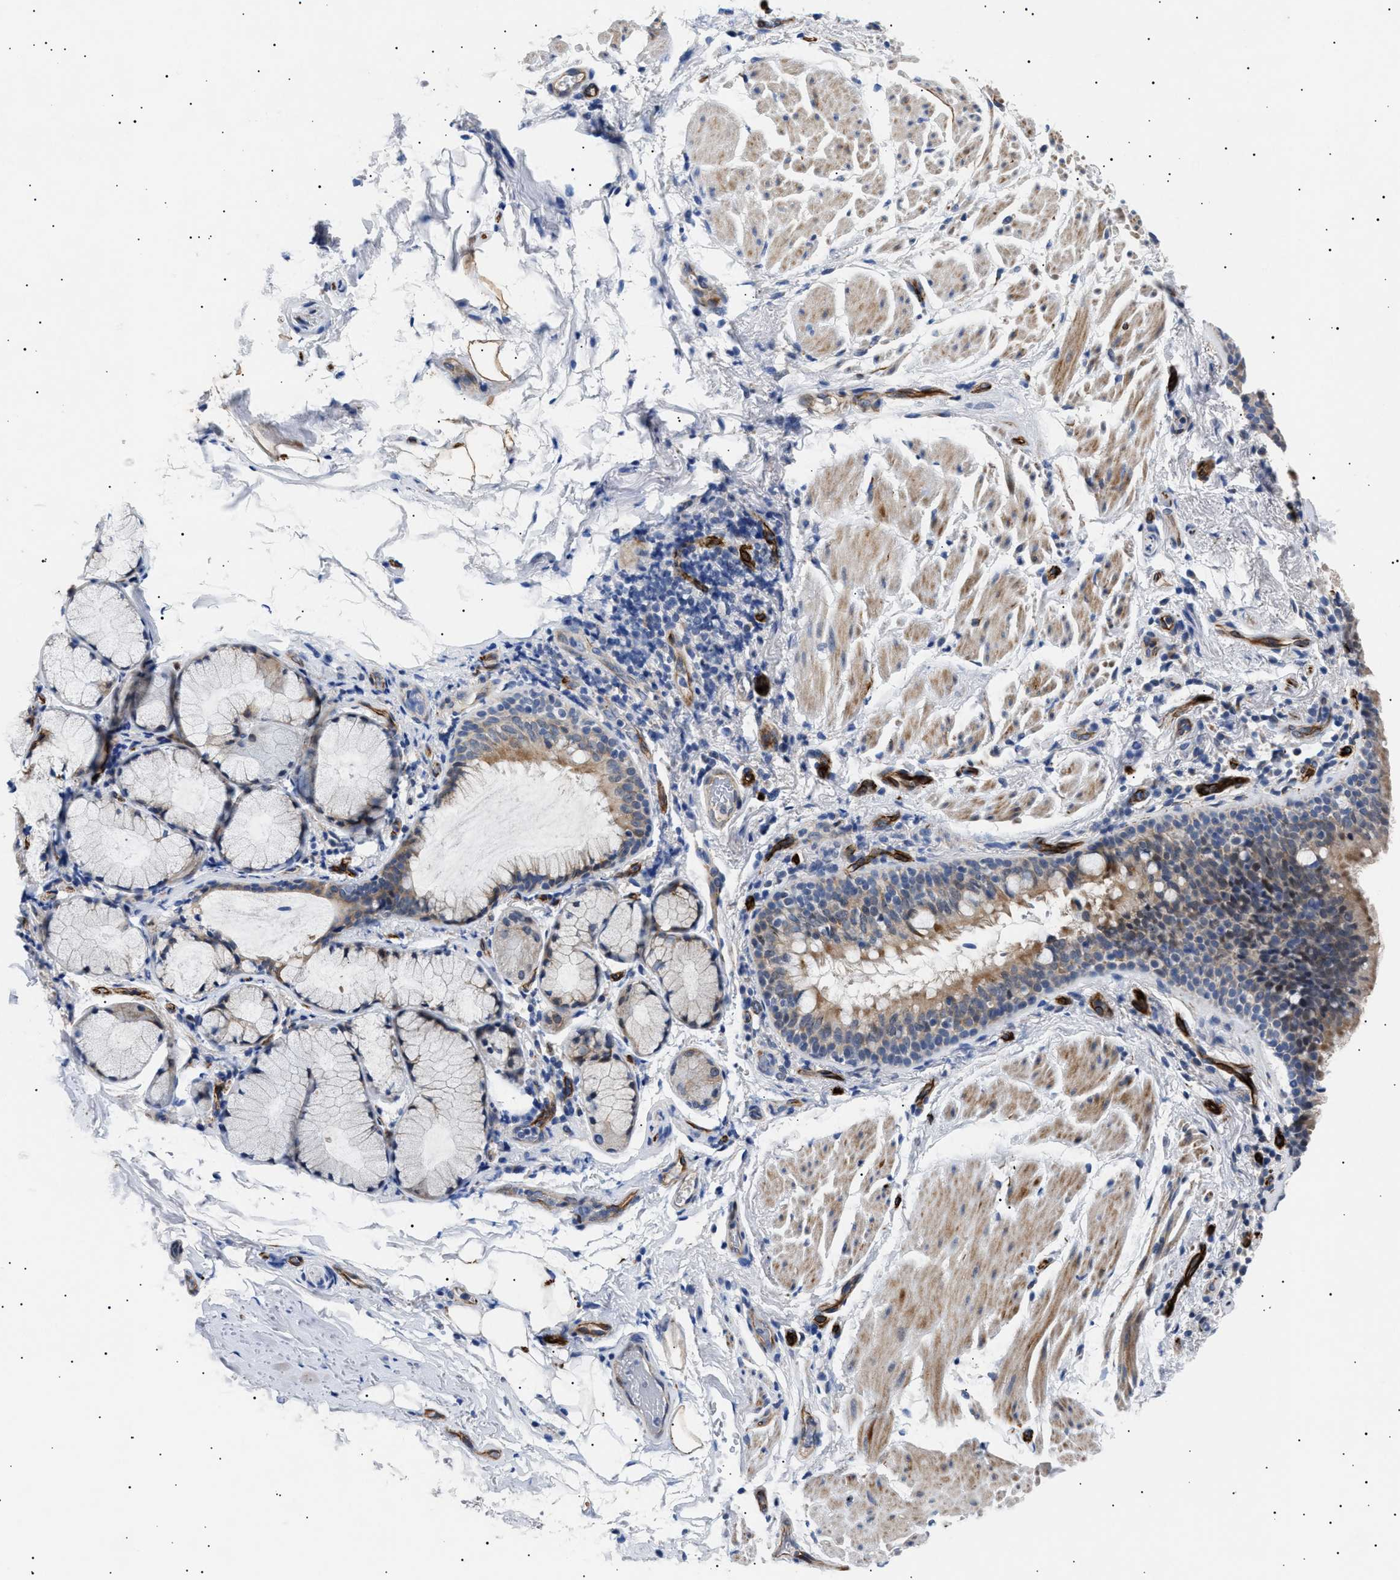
{"staining": {"intensity": "moderate", "quantity": ">75%", "location": "cytoplasmic/membranous"}, "tissue": "bronchus", "cell_type": "Respiratory epithelial cells", "image_type": "normal", "snomed": [{"axis": "morphology", "description": "Normal tissue, NOS"}, {"axis": "morphology", "description": "Inflammation, NOS"}, {"axis": "topography", "description": "Cartilage tissue"}, {"axis": "topography", "description": "Bronchus"}], "caption": "Immunohistochemistry (IHC) (DAB) staining of normal bronchus exhibits moderate cytoplasmic/membranous protein expression in about >75% of respiratory epithelial cells. (DAB IHC with brightfield microscopy, high magnification).", "gene": "OLFML2A", "patient": {"sex": "male", "age": 77}}